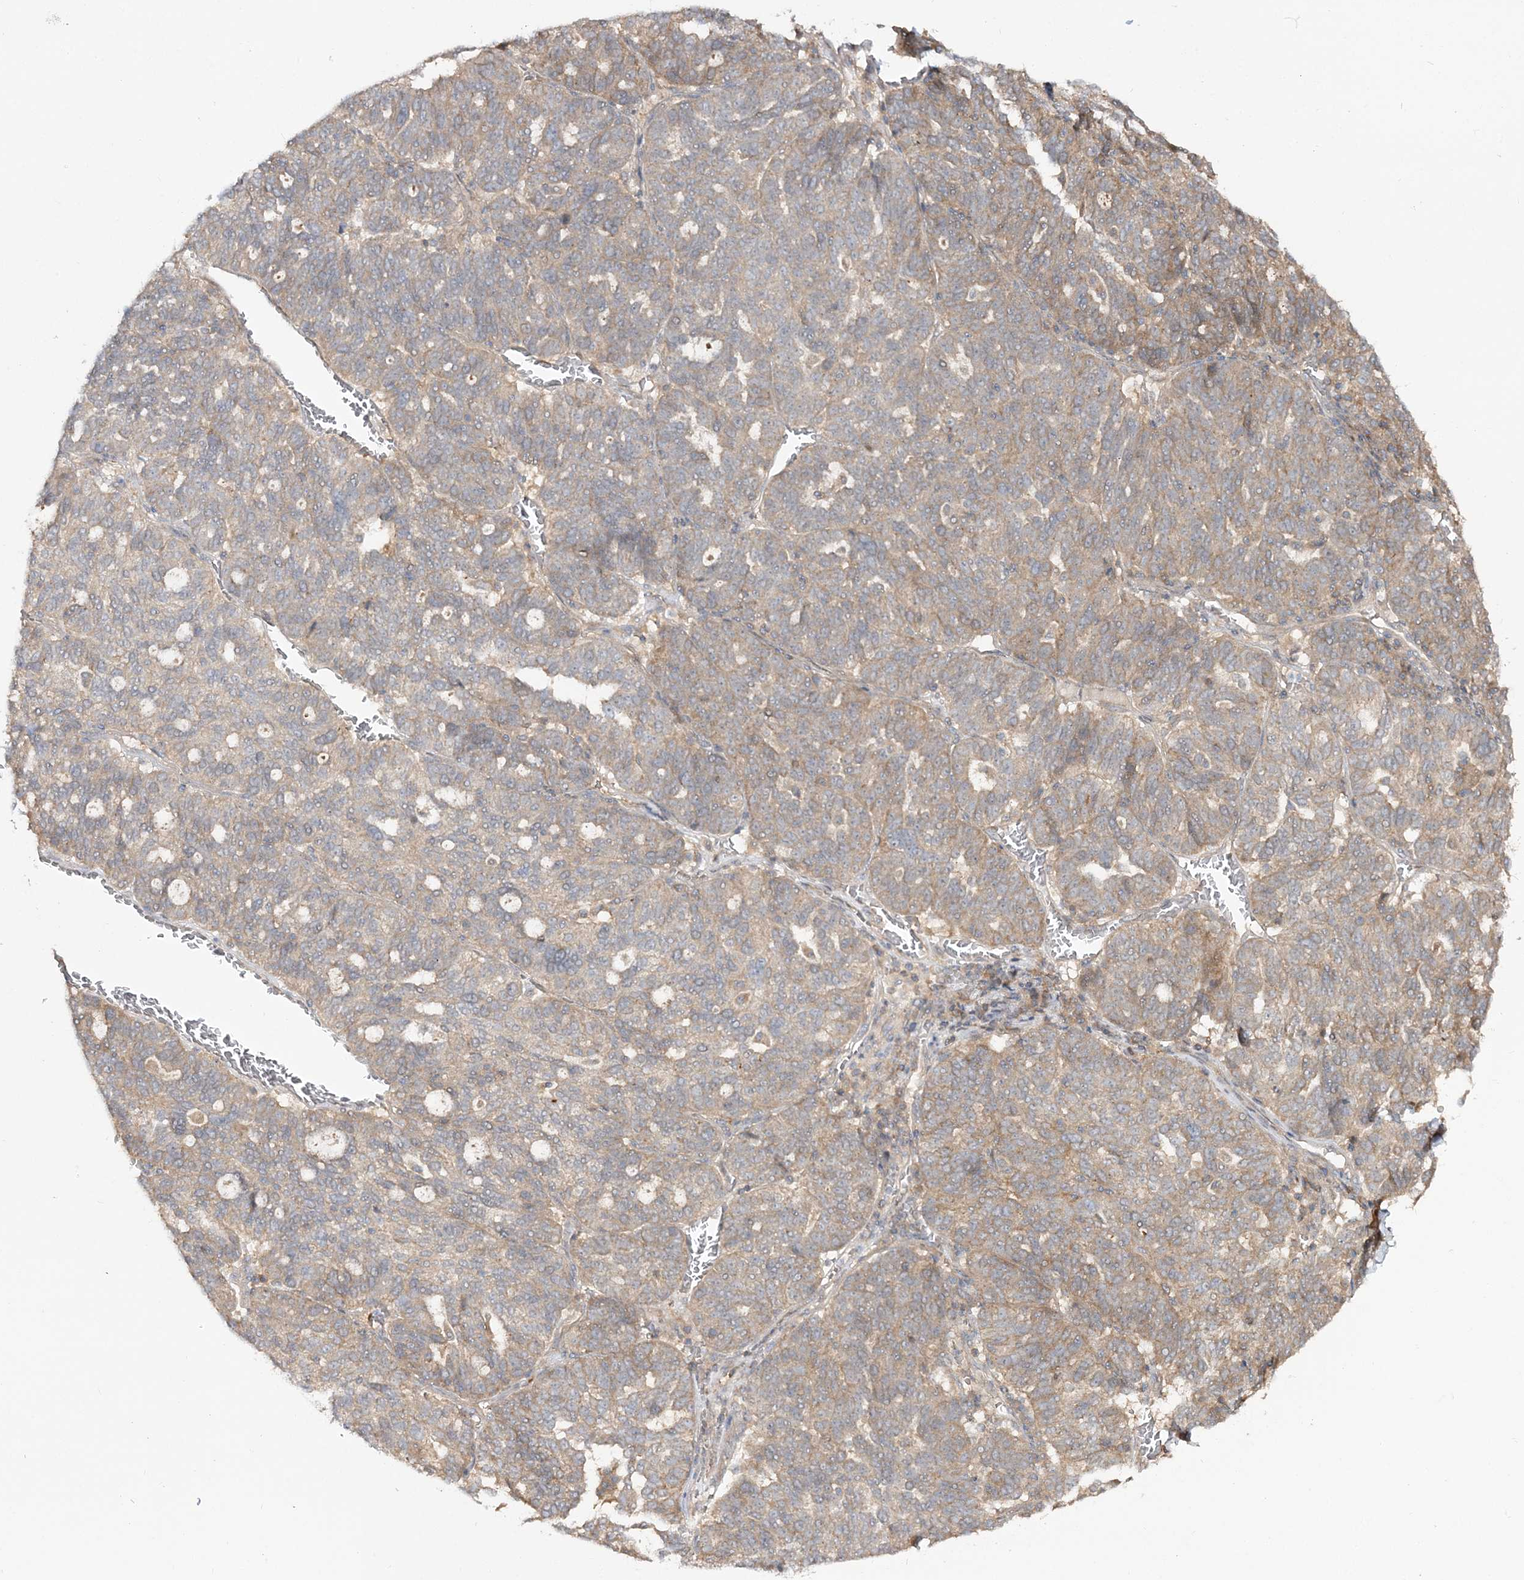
{"staining": {"intensity": "weak", "quantity": "<25%", "location": "cytoplasmic/membranous"}, "tissue": "ovarian cancer", "cell_type": "Tumor cells", "image_type": "cancer", "snomed": [{"axis": "morphology", "description": "Cystadenocarcinoma, serous, NOS"}, {"axis": "topography", "description": "Ovary"}], "caption": "This micrograph is of ovarian serous cystadenocarcinoma stained with IHC to label a protein in brown with the nuclei are counter-stained blue. There is no expression in tumor cells. Brightfield microscopy of immunohistochemistry (IHC) stained with DAB (brown) and hematoxylin (blue), captured at high magnification.", "gene": "MOCS2", "patient": {"sex": "female", "age": 59}}